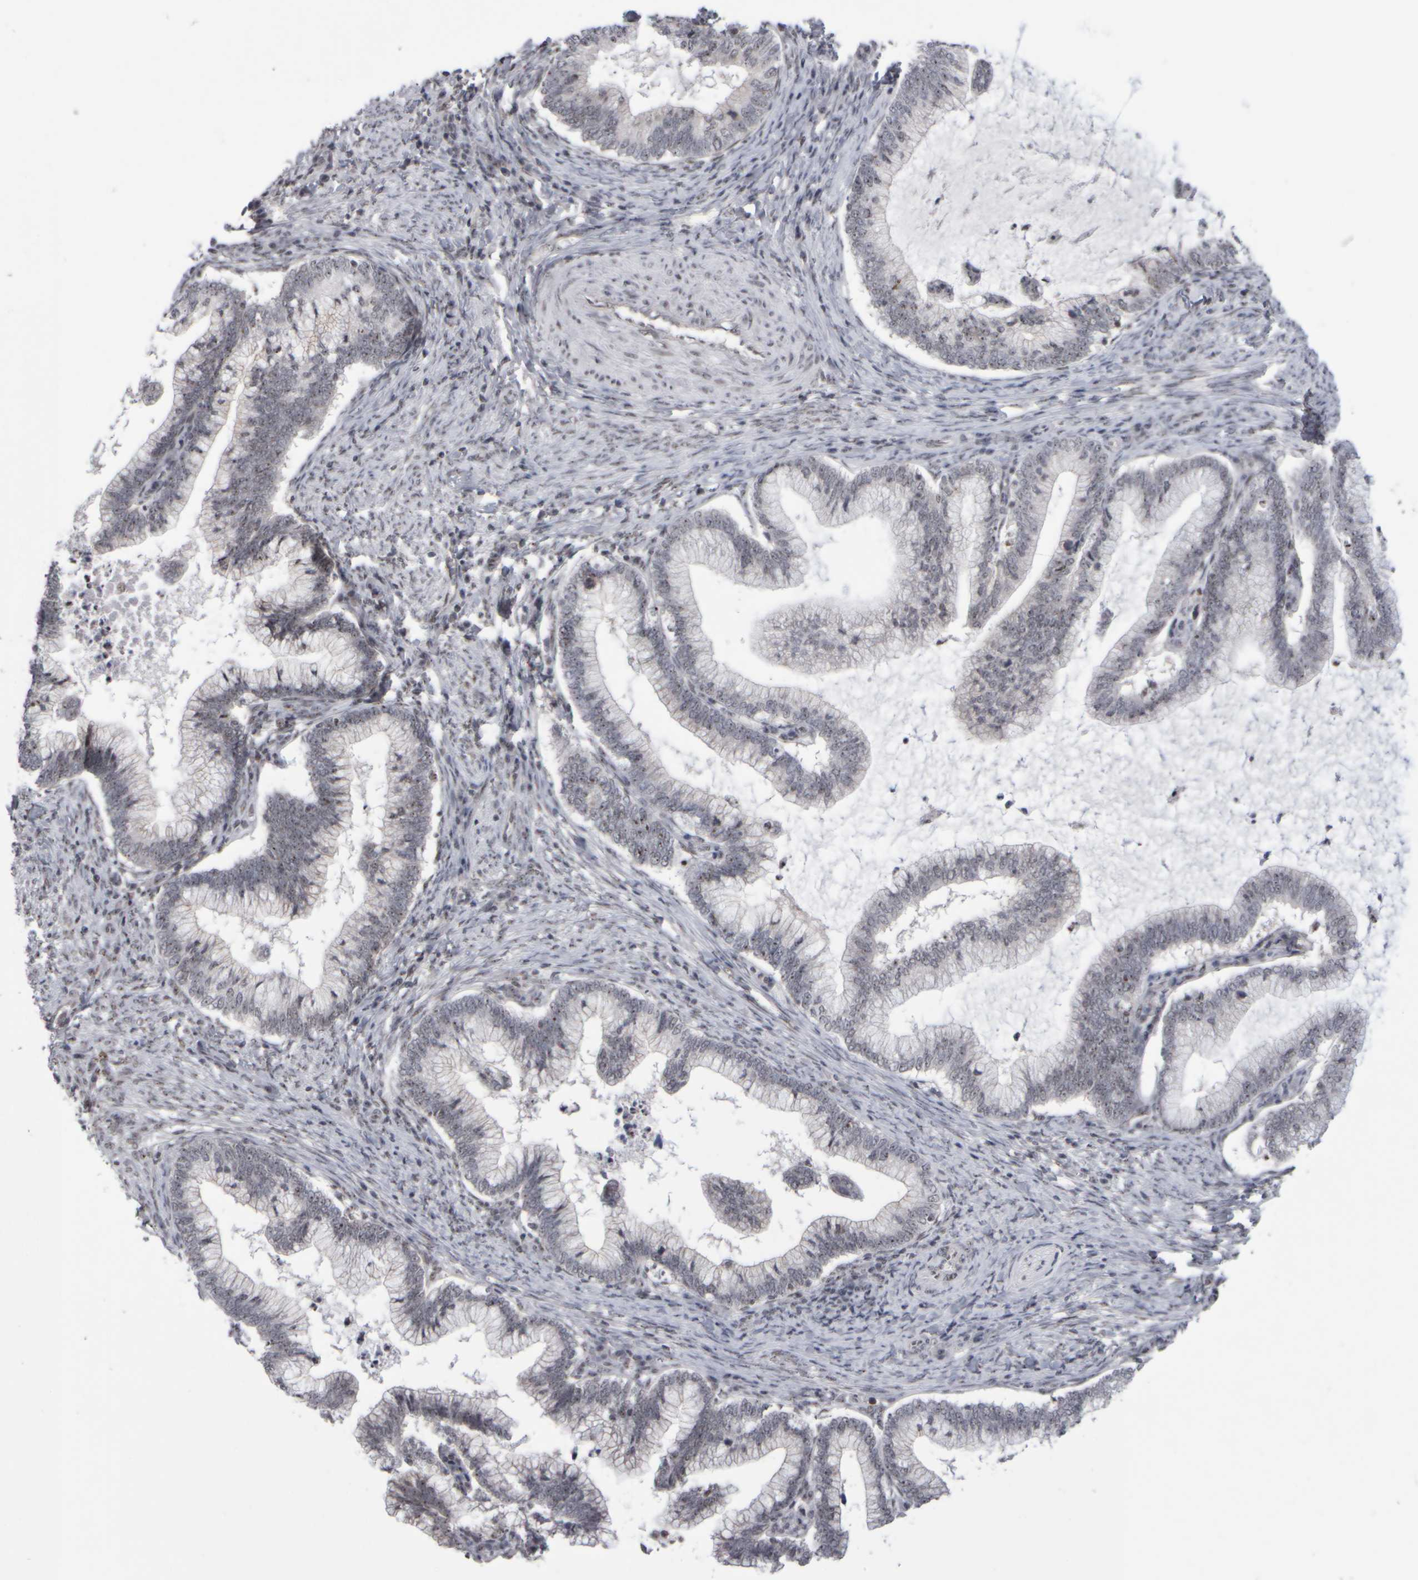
{"staining": {"intensity": "negative", "quantity": "none", "location": "none"}, "tissue": "cervical cancer", "cell_type": "Tumor cells", "image_type": "cancer", "snomed": [{"axis": "morphology", "description": "Adenocarcinoma, NOS"}, {"axis": "topography", "description": "Cervix"}], "caption": "An image of human cervical cancer is negative for staining in tumor cells.", "gene": "SURF6", "patient": {"sex": "female", "age": 36}}